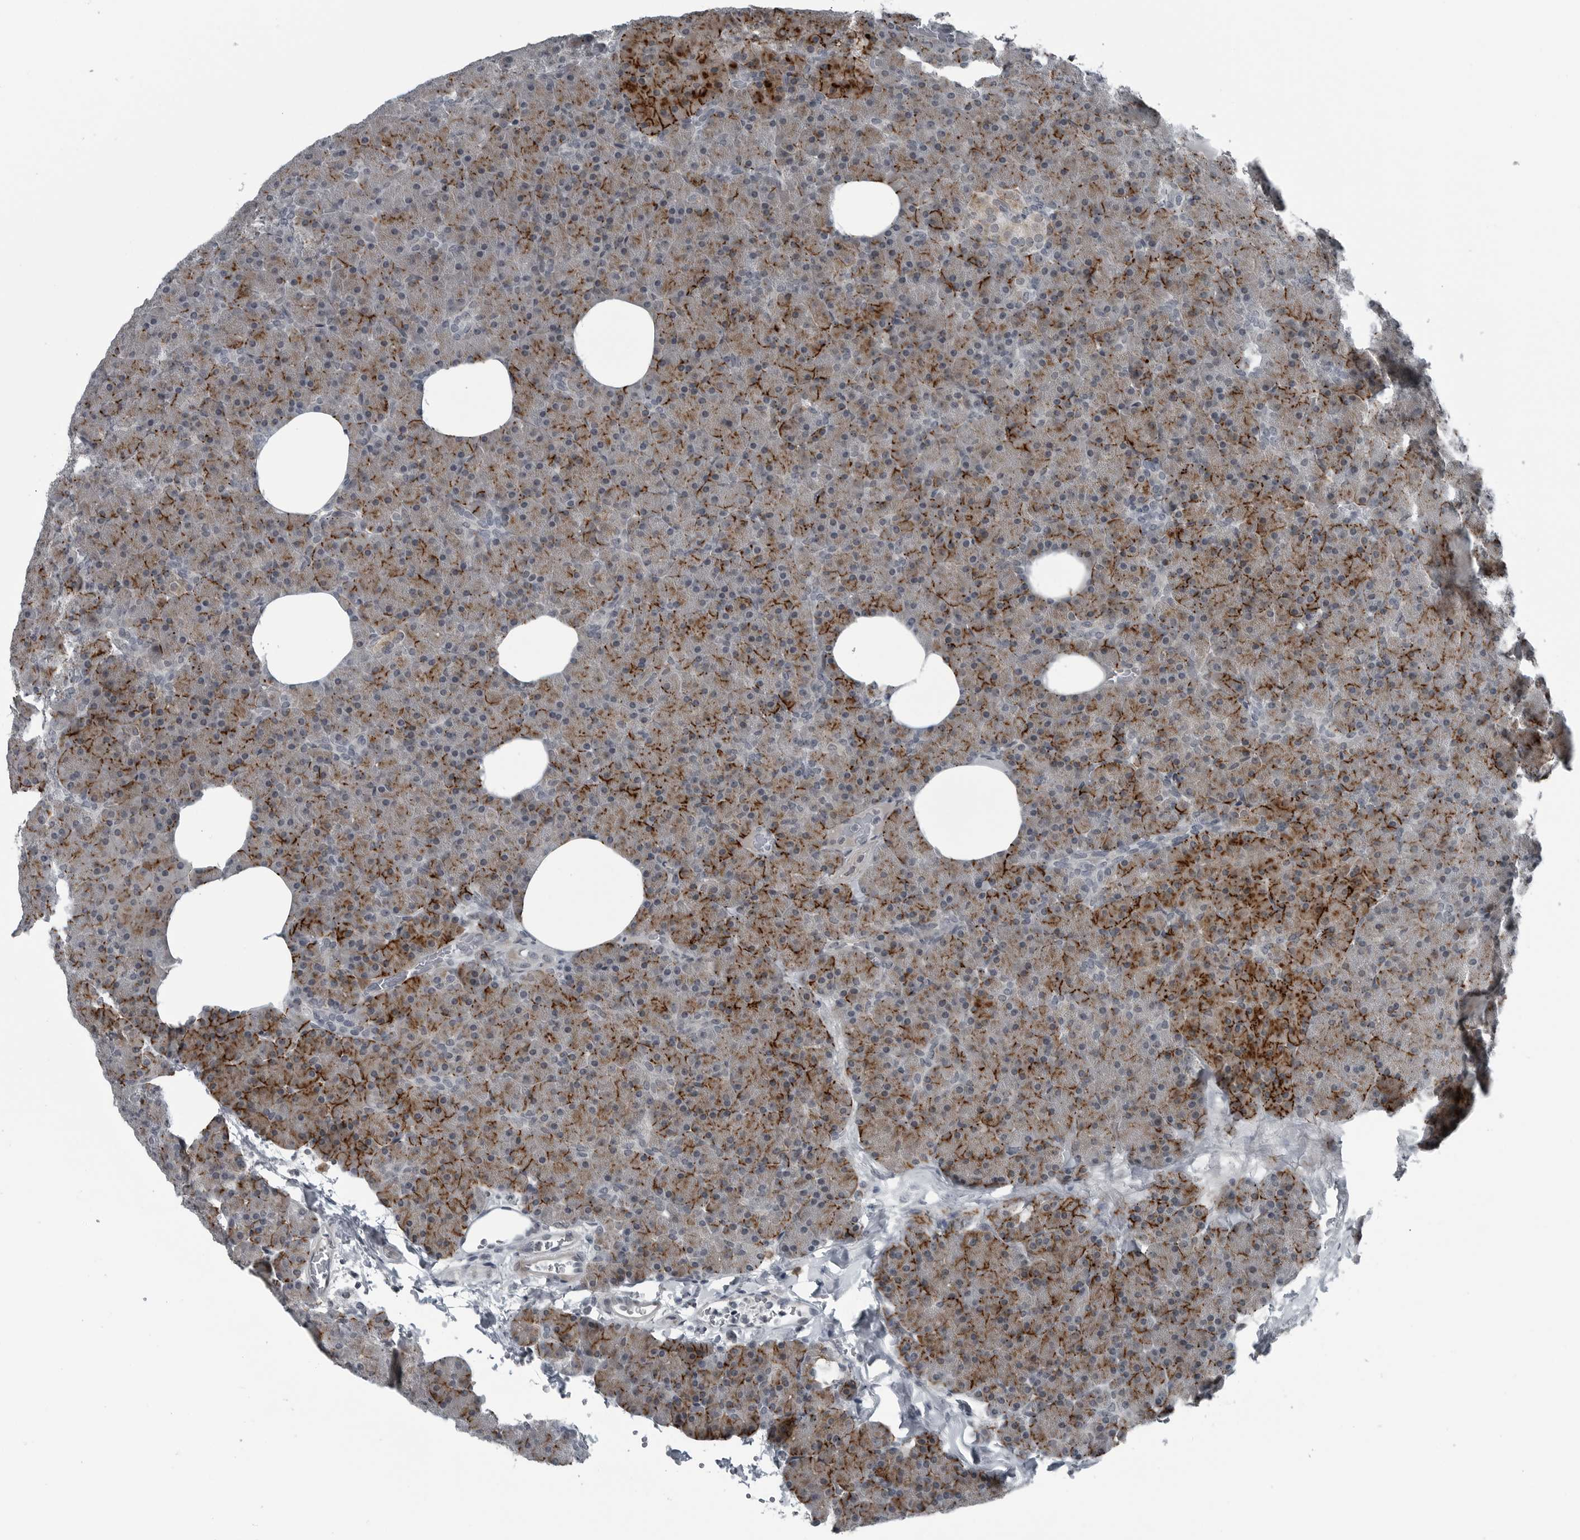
{"staining": {"intensity": "strong", "quantity": "25%-75%", "location": "cytoplasmic/membranous"}, "tissue": "pancreas", "cell_type": "Exocrine glandular cells", "image_type": "normal", "snomed": [{"axis": "morphology", "description": "Normal tissue, NOS"}, {"axis": "morphology", "description": "Carcinoid, malignant, NOS"}, {"axis": "topography", "description": "Pancreas"}], "caption": "Brown immunohistochemical staining in benign pancreas reveals strong cytoplasmic/membranous positivity in approximately 25%-75% of exocrine glandular cells. The staining was performed using DAB (3,3'-diaminobenzidine), with brown indicating positive protein expression. Nuclei are stained blue with hematoxylin.", "gene": "GAK", "patient": {"sex": "female", "age": 35}}